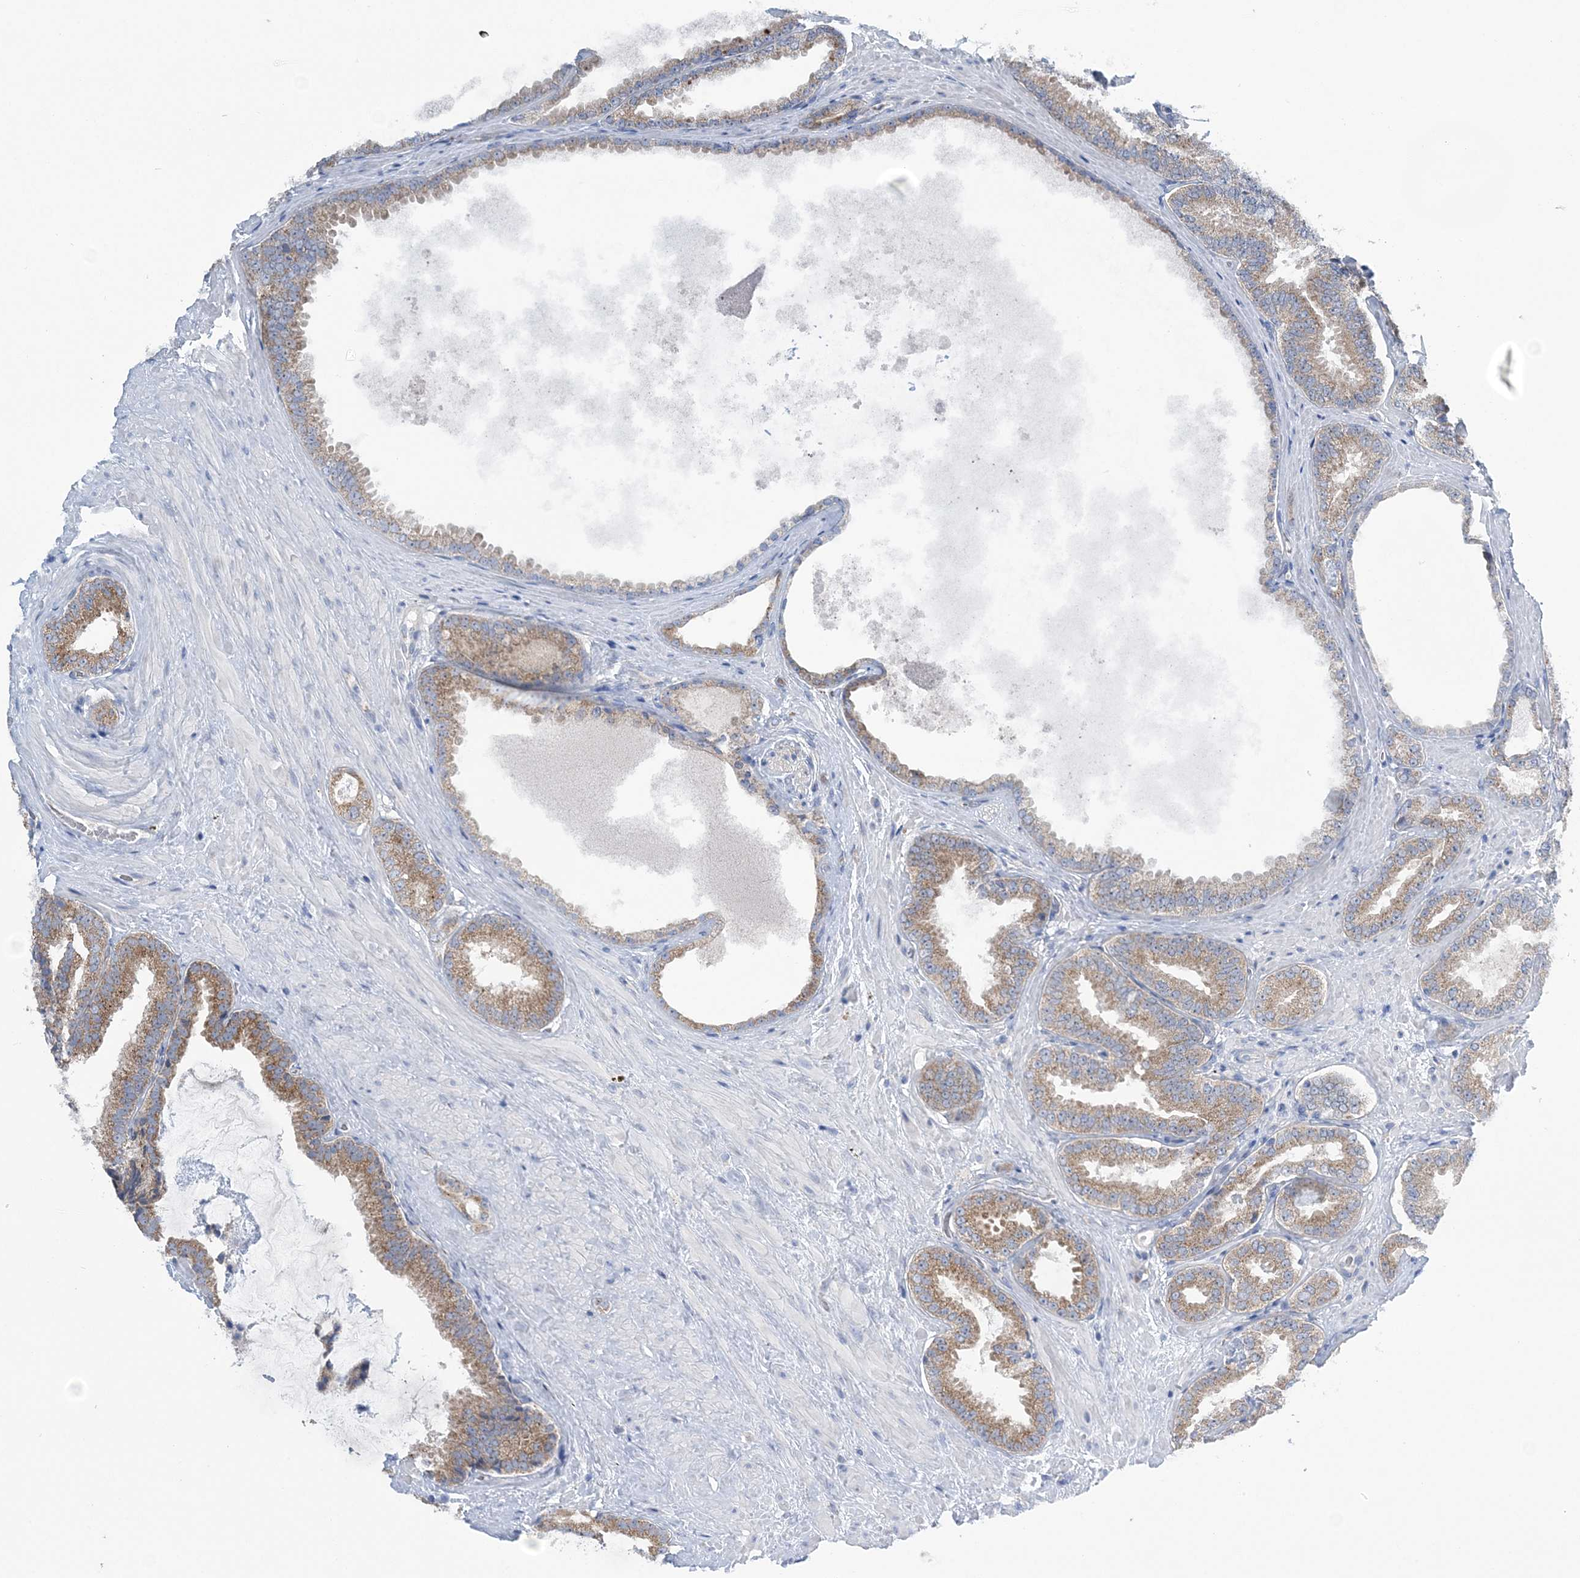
{"staining": {"intensity": "moderate", "quantity": ">75%", "location": "cytoplasmic/membranous"}, "tissue": "prostate cancer", "cell_type": "Tumor cells", "image_type": "cancer", "snomed": [{"axis": "morphology", "description": "Adenocarcinoma, Low grade"}, {"axis": "topography", "description": "Prostate"}], "caption": "Prostate cancer (adenocarcinoma (low-grade)) tissue reveals moderate cytoplasmic/membranous expression in about >75% of tumor cells", "gene": "COPE", "patient": {"sex": "male", "age": 71}}